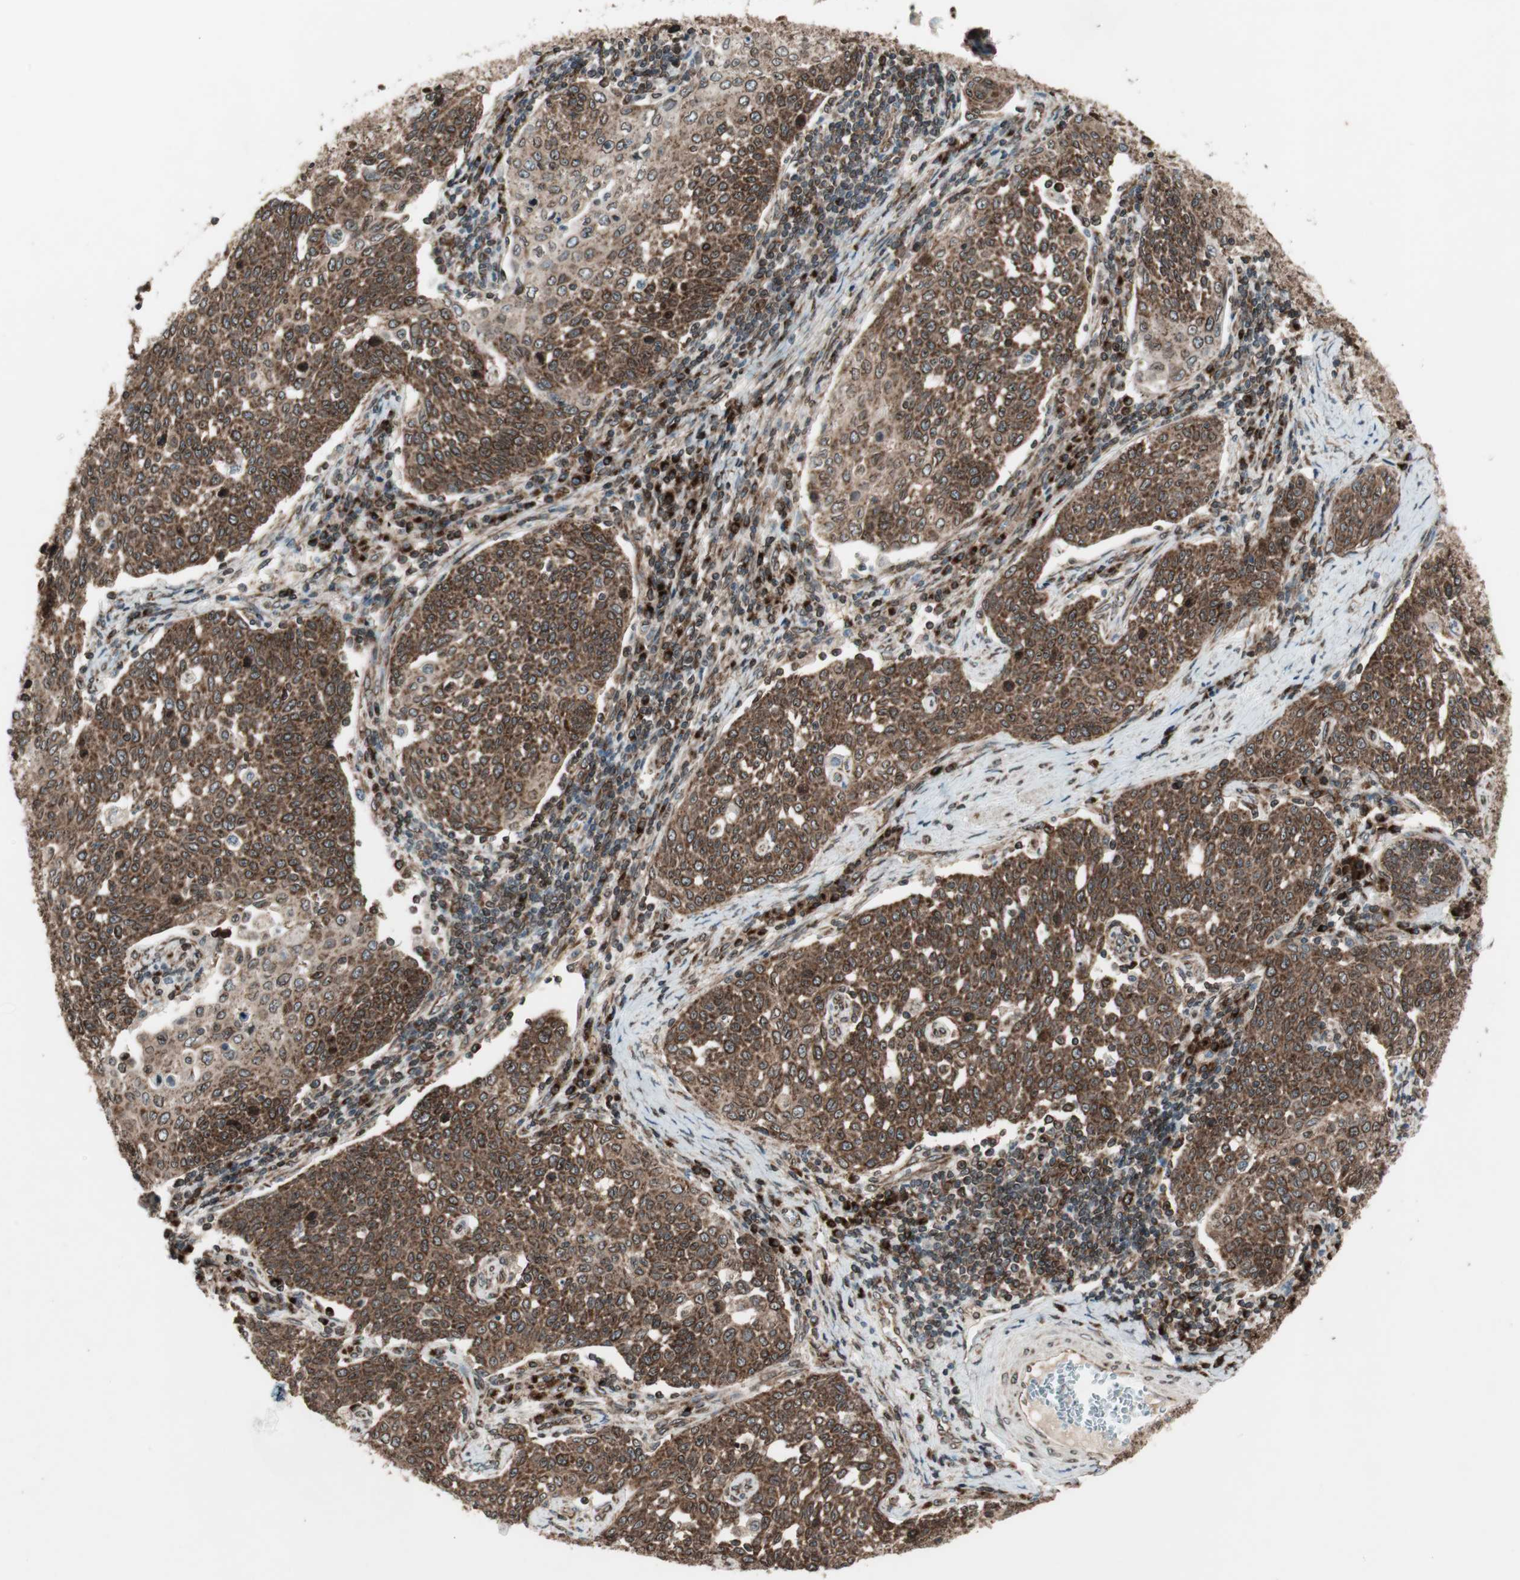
{"staining": {"intensity": "strong", "quantity": ">75%", "location": "cytoplasmic/membranous,nuclear"}, "tissue": "cervical cancer", "cell_type": "Tumor cells", "image_type": "cancer", "snomed": [{"axis": "morphology", "description": "Squamous cell carcinoma, NOS"}, {"axis": "topography", "description": "Cervix"}], "caption": "Immunohistochemistry (IHC) staining of cervical squamous cell carcinoma, which displays high levels of strong cytoplasmic/membranous and nuclear positivity in approximately >75% of tumor cells indicating strong cytoplasmic/membranous and nuclear protein expression. The staining was performed using DAB (3,3'-diaminobenzidine) (brown) for protein detection and nuclei were counterstained in hematoxylin (blue).", "gene": "NUP62", "patient": {"sex": "female", "age": 34}}